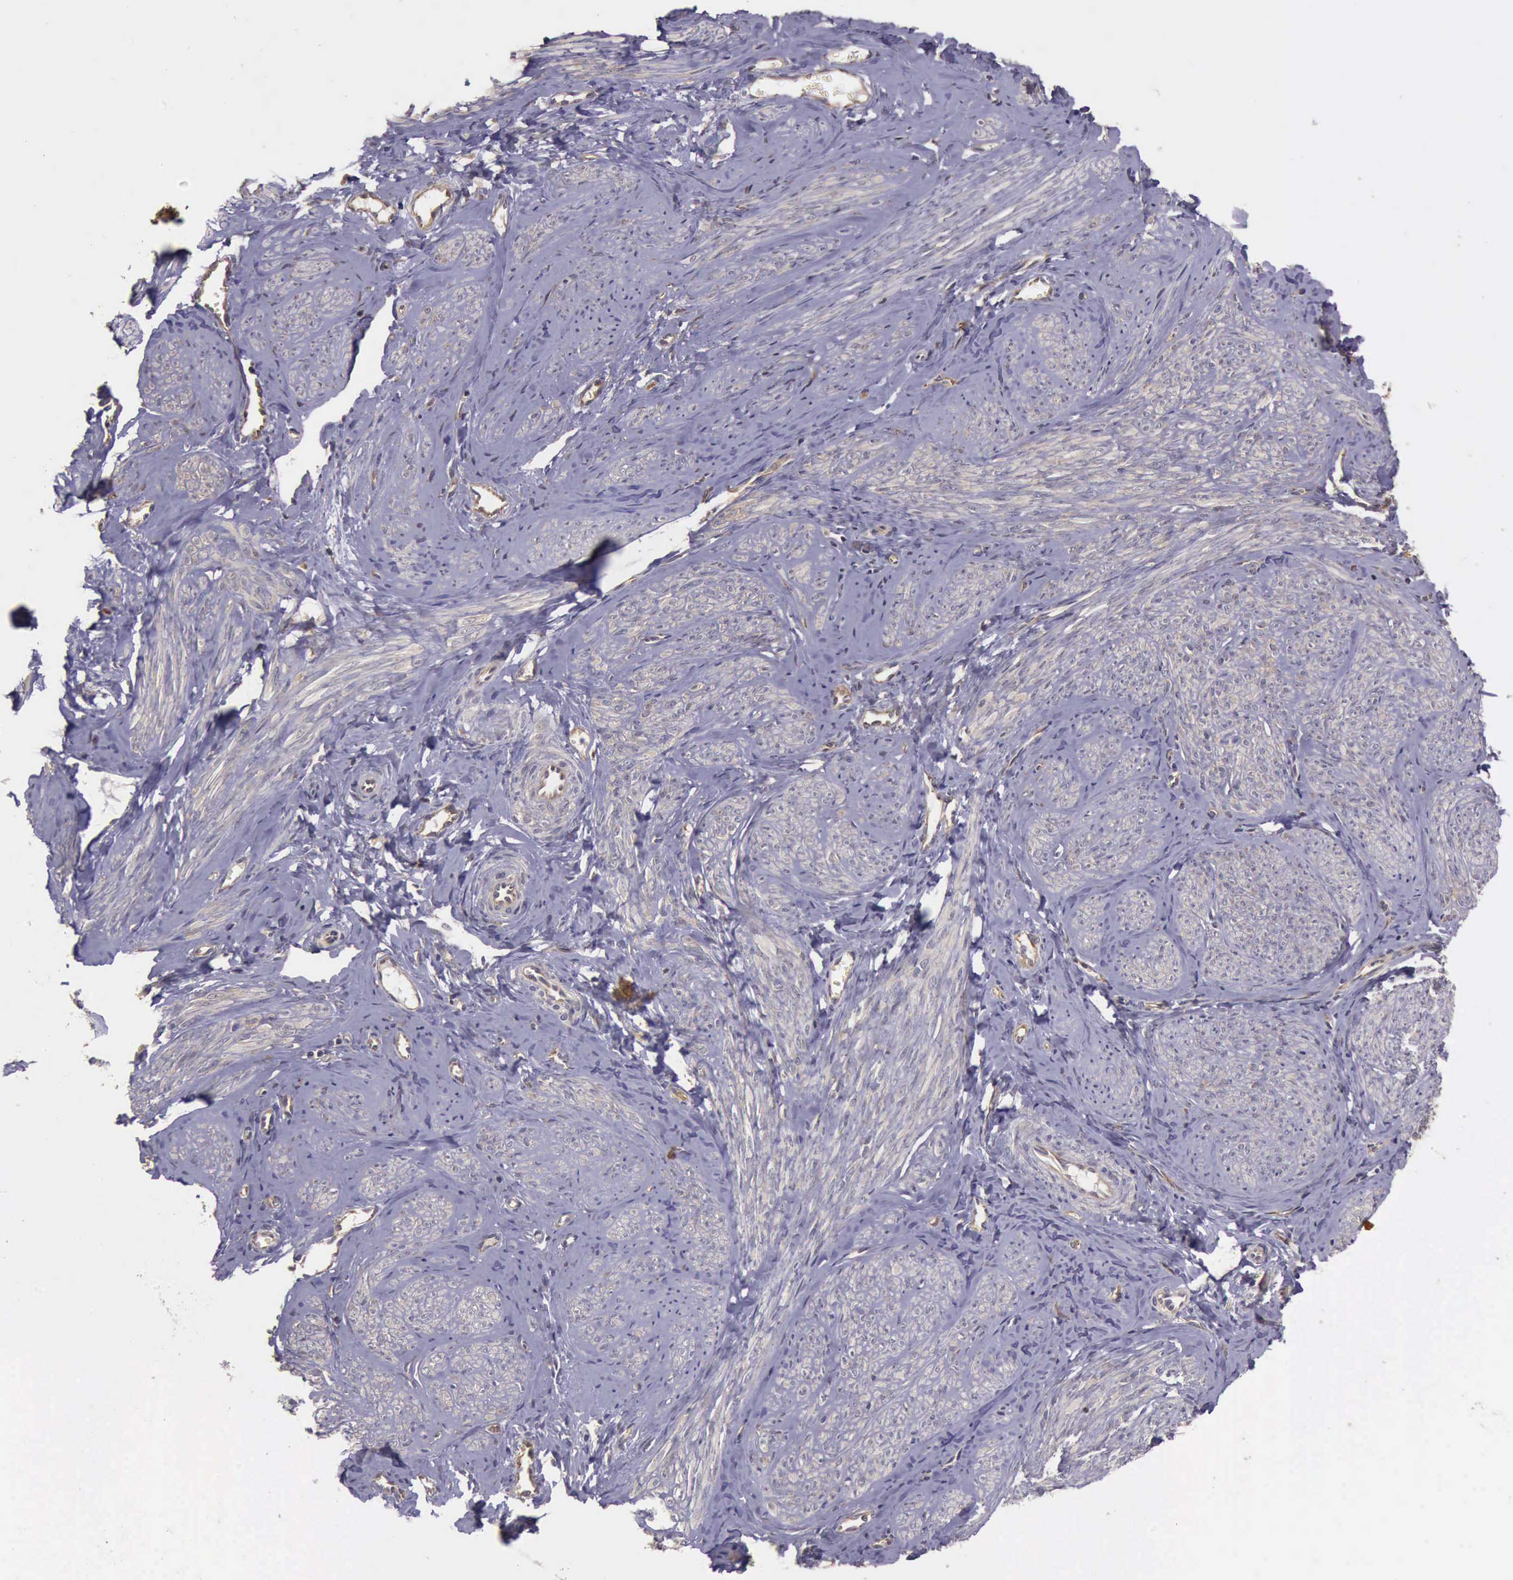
{"staining": {"intensity": "weak", "quantity": "<25%", "location": "cytoplasmic/membranous"}, "tissue": "smooth muscle", "cell_type": "Smooth muscle cells", "image_type": "normal", "snomed": [{"axis": "morphology", "description": "Normal tissue, NOS"}, {"axis": "topography", "description": "Uterus"}], "caption": "Protein analysis of benign smooth muscle displays no significant positivity in smooth muscle cells.", "gene": "EIF5", "patient": {"sex": "female", "age": 45}}